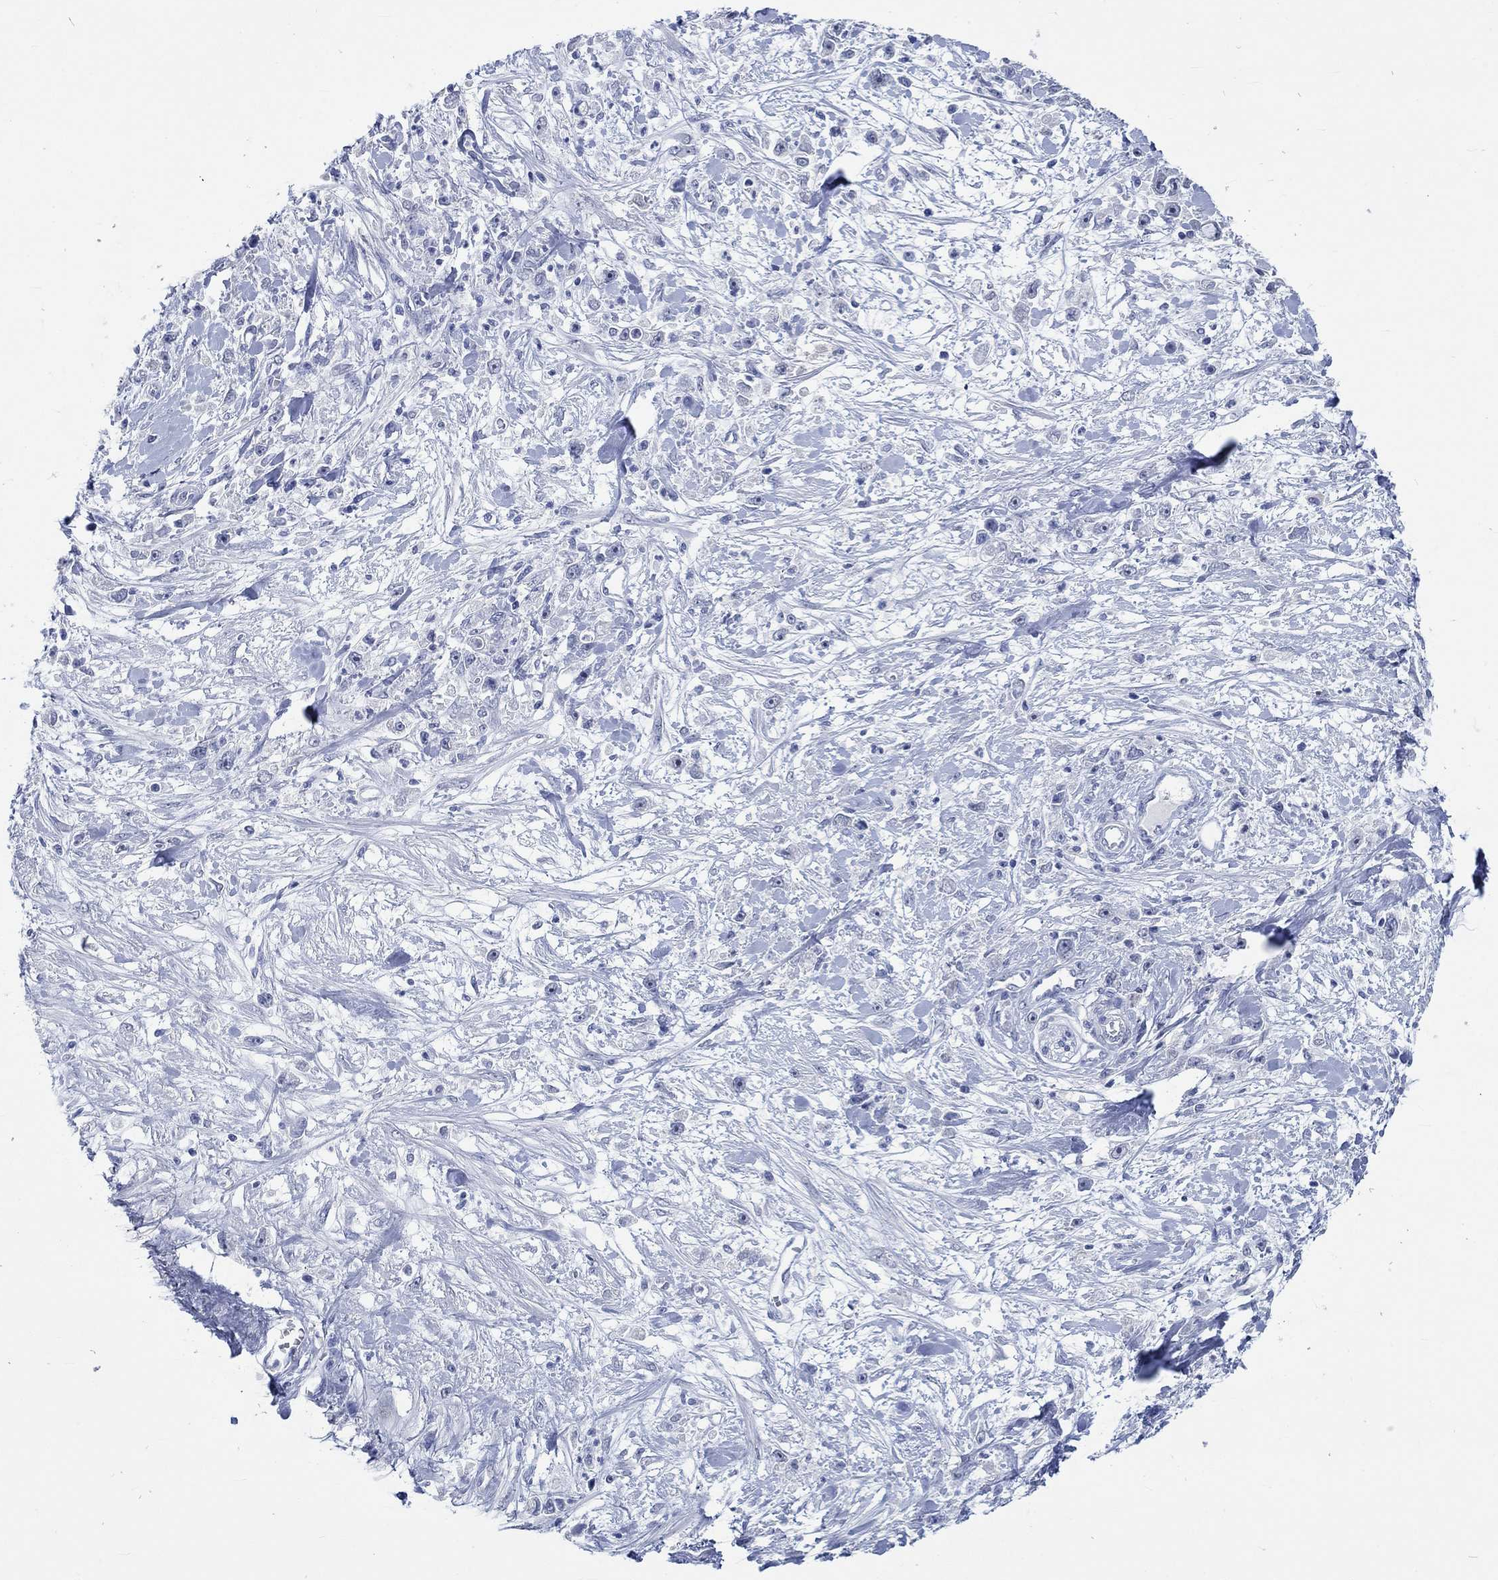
{"staining": {"intensity": "negative", "quantity": "none", "location": "none"}, "tissue": "stomach cancer", "cell_type": "Tumor cells", "image_type": "cancer", "snomed": [{"axis": "morphology", "description": "Adenocarcinoma, NOS"}, {"axis": "topography", "description": "Stomach"}], "caption": "The micrograph shows no significant staining in tumor cells of stomach cancer (adenocarcinoma). The staining is performed using DAB brown chromogen with nuclei counter-stained in using hematoxylin.", "gene": "C4orf47", "patient": {"sex": "female", "age": 59}}